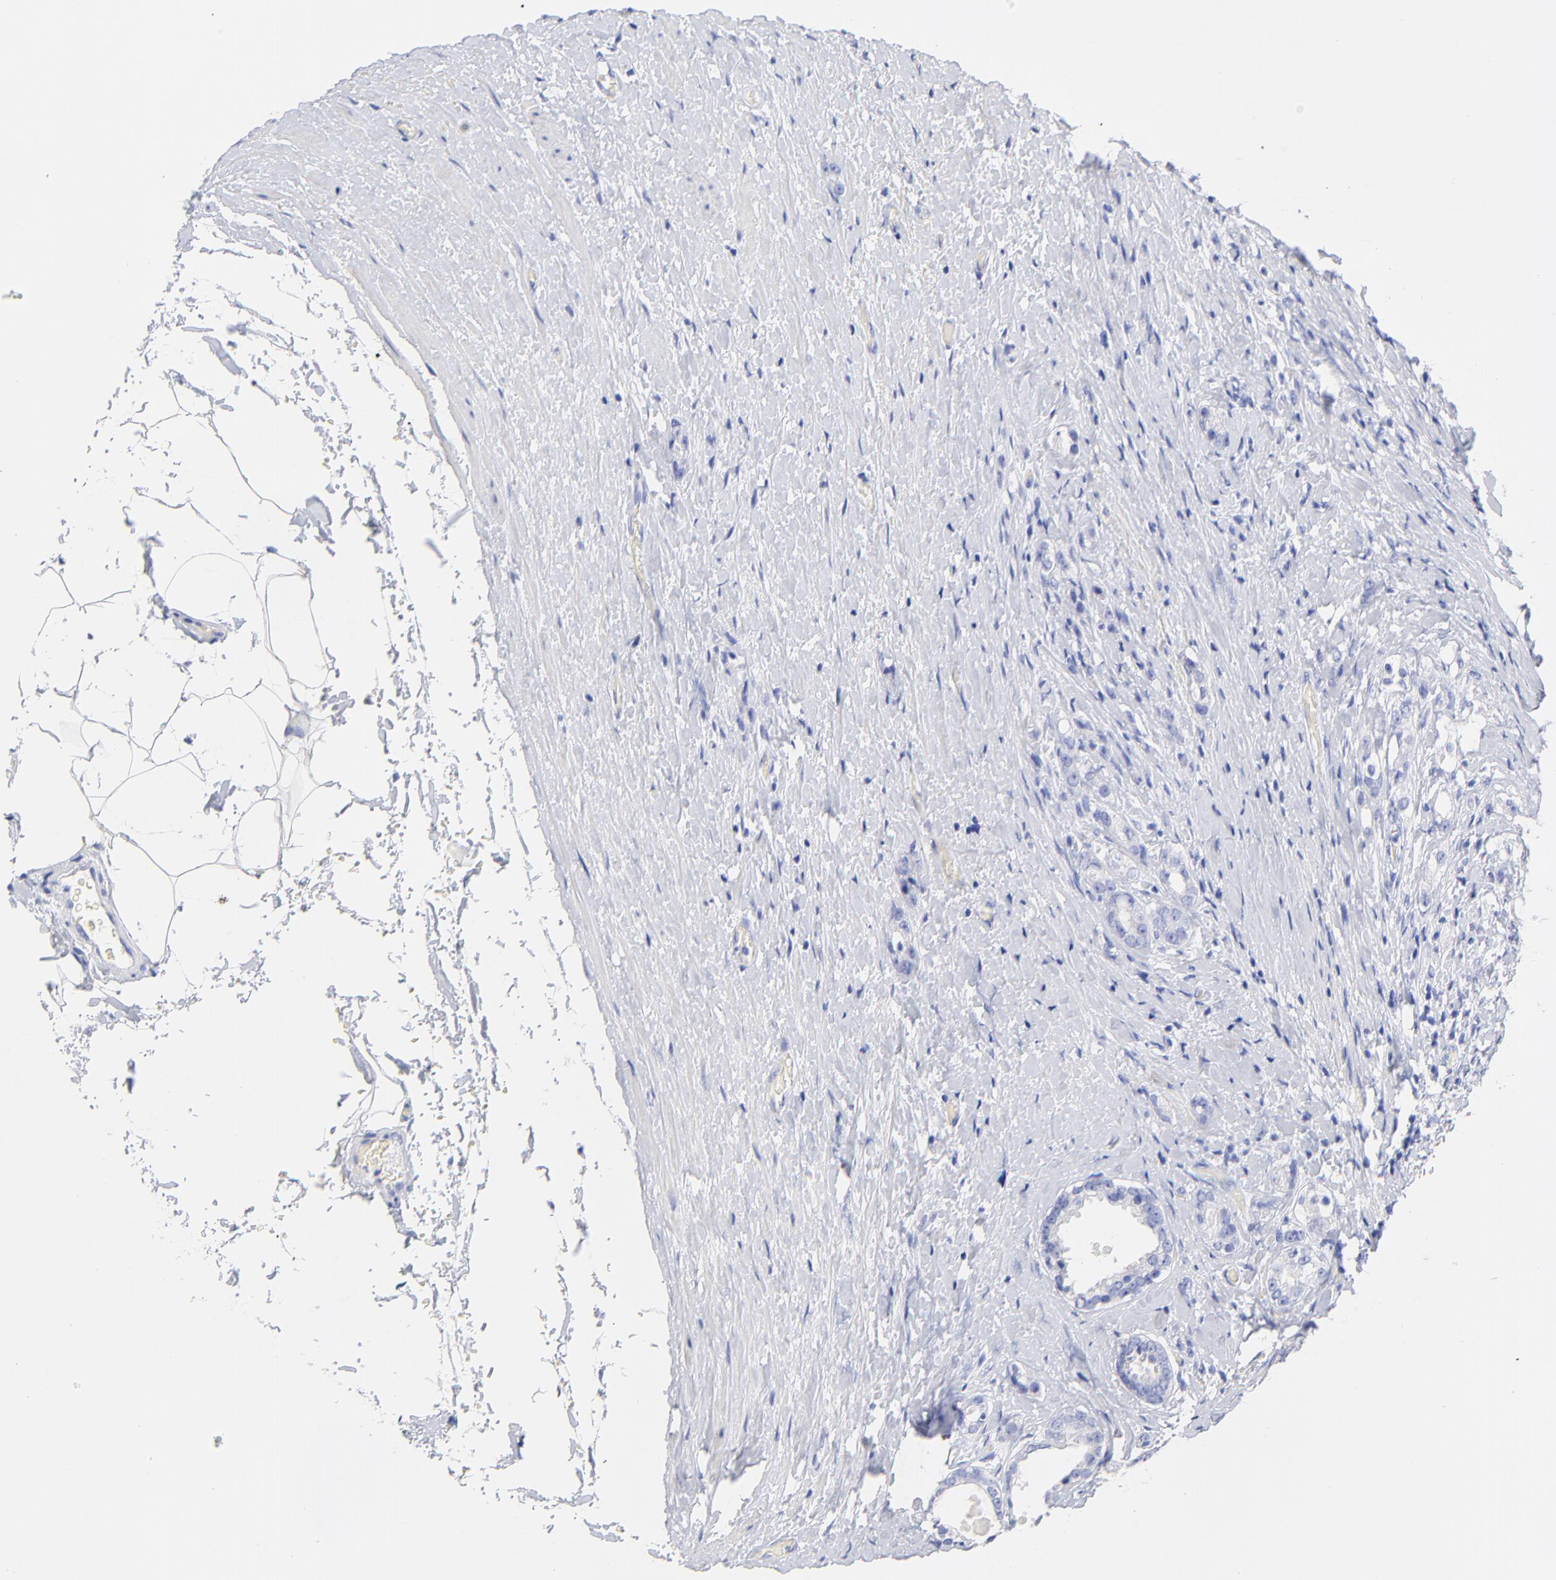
{"staining": {"intensity": "negative", "quantity": "none", "location": "none"}, "tissue": "prostate cancer", "cell_type": "Tumor cells", "image_type": "cancer", "snomed": [{"axis": "morphology", "description": "Adenocarcinoma, Medium grade"}, {"axis": "topography", "description": "Prostate"}], "caption": "IHC micrograph of neoplastic tissue: human prostate medium-grade adenocarcinoma stained with DAB (3,3'-diaminobenzidine) demonstrates no significant protein positivity in tumor cells.", "gene": "C1QTNF6", "patient": {"sex": "male", "age": 59}}